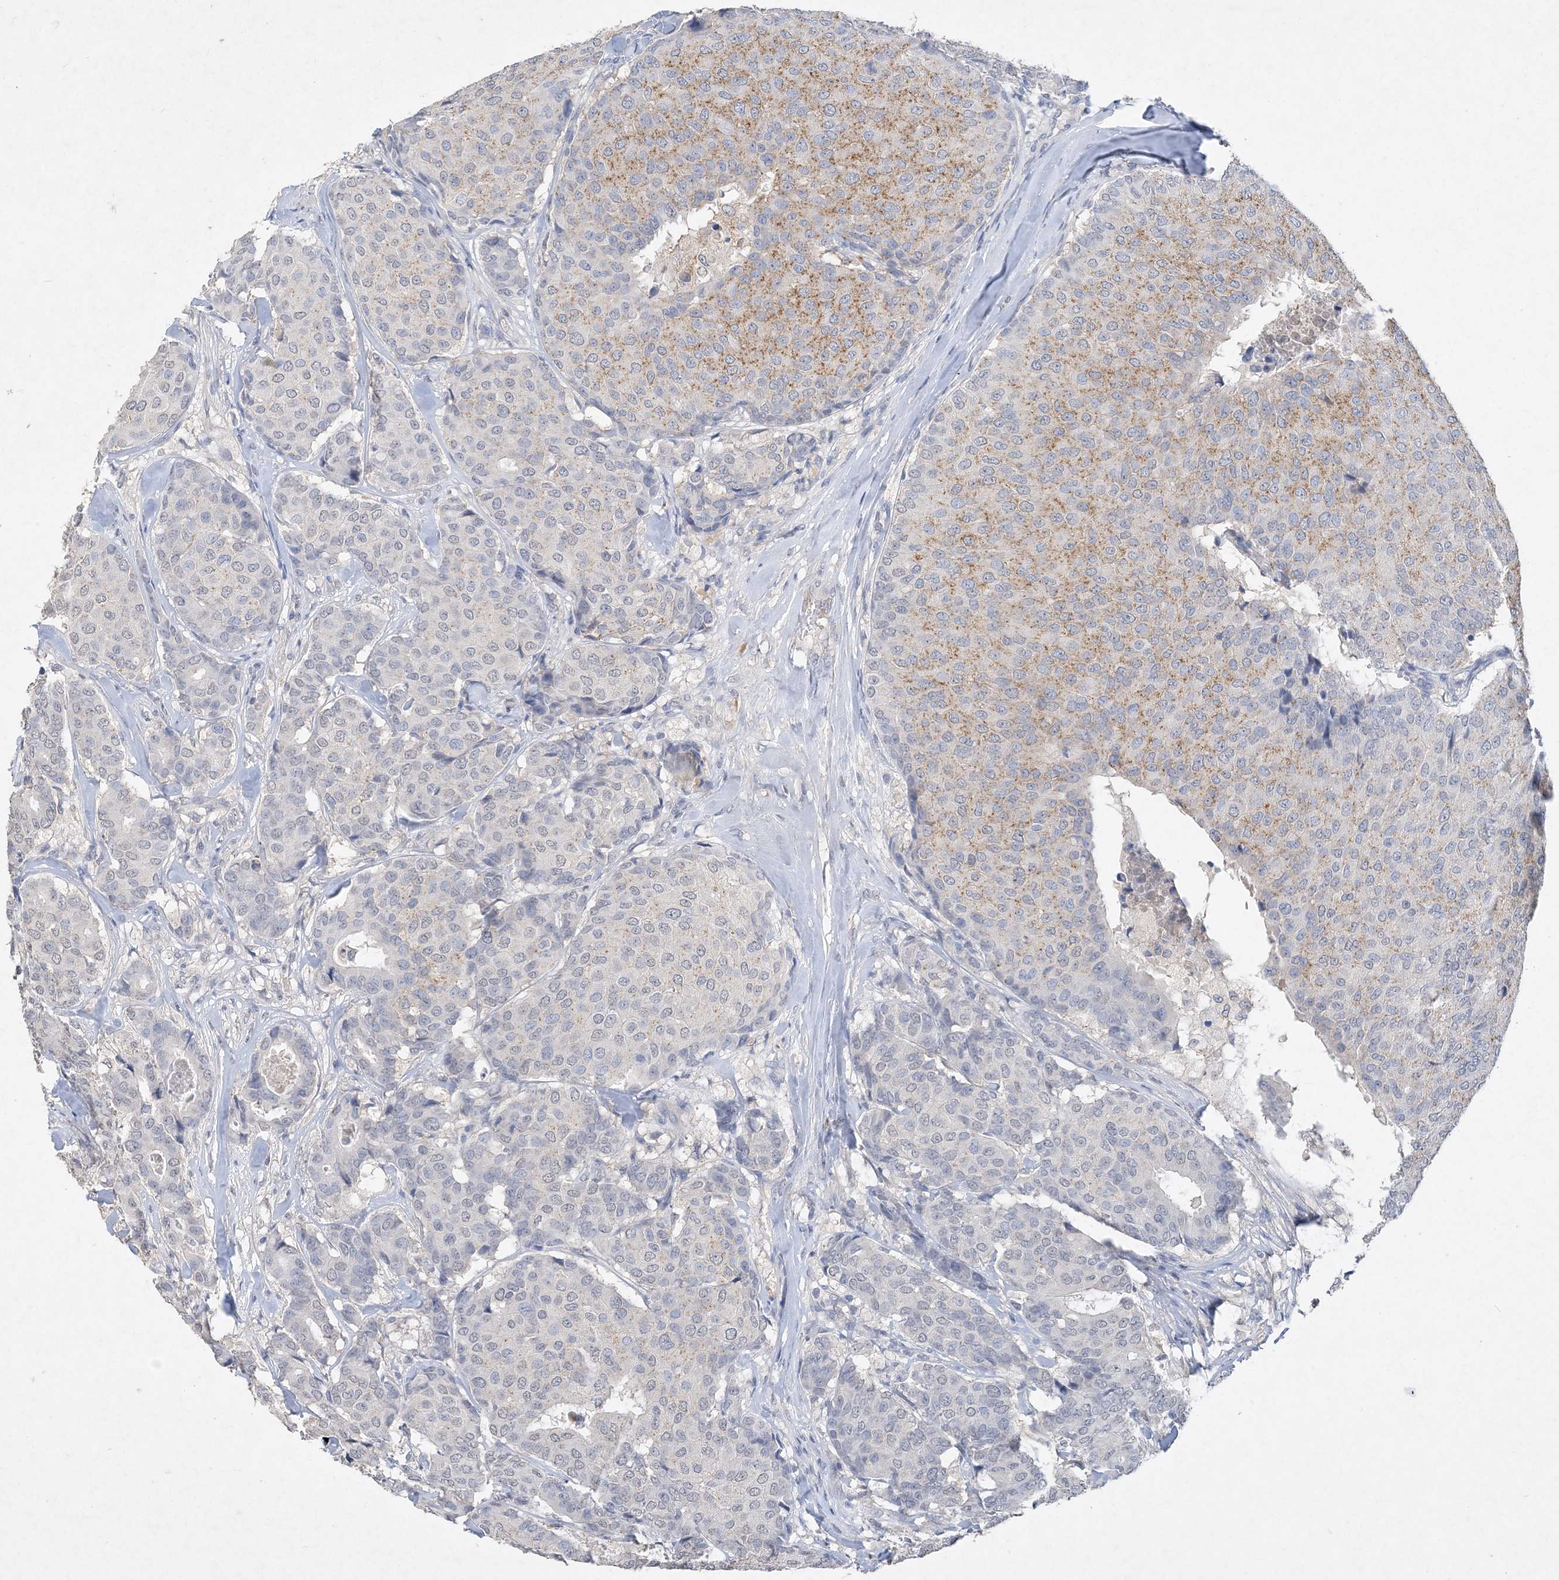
{"staining": {"intensity": "moderate", "quantity": "<25%", "location": "cytoplasmic/membranous"}, "tissue": "breast cancer", "cell_type": "Tumor cells", "image_type": "cancer", "snomed": [{"axis": "morphology", "description": "Duct carcinoma"}, {"axis": "topography", "description": "Breast"}], "caption": "Human breast cancer (infiltrating ductal carcinoma) stained with a protein marker displays moderate staining in tumor cells.", "gene": "C11orf58", "patient": {"sex": "female", "age": 75}}